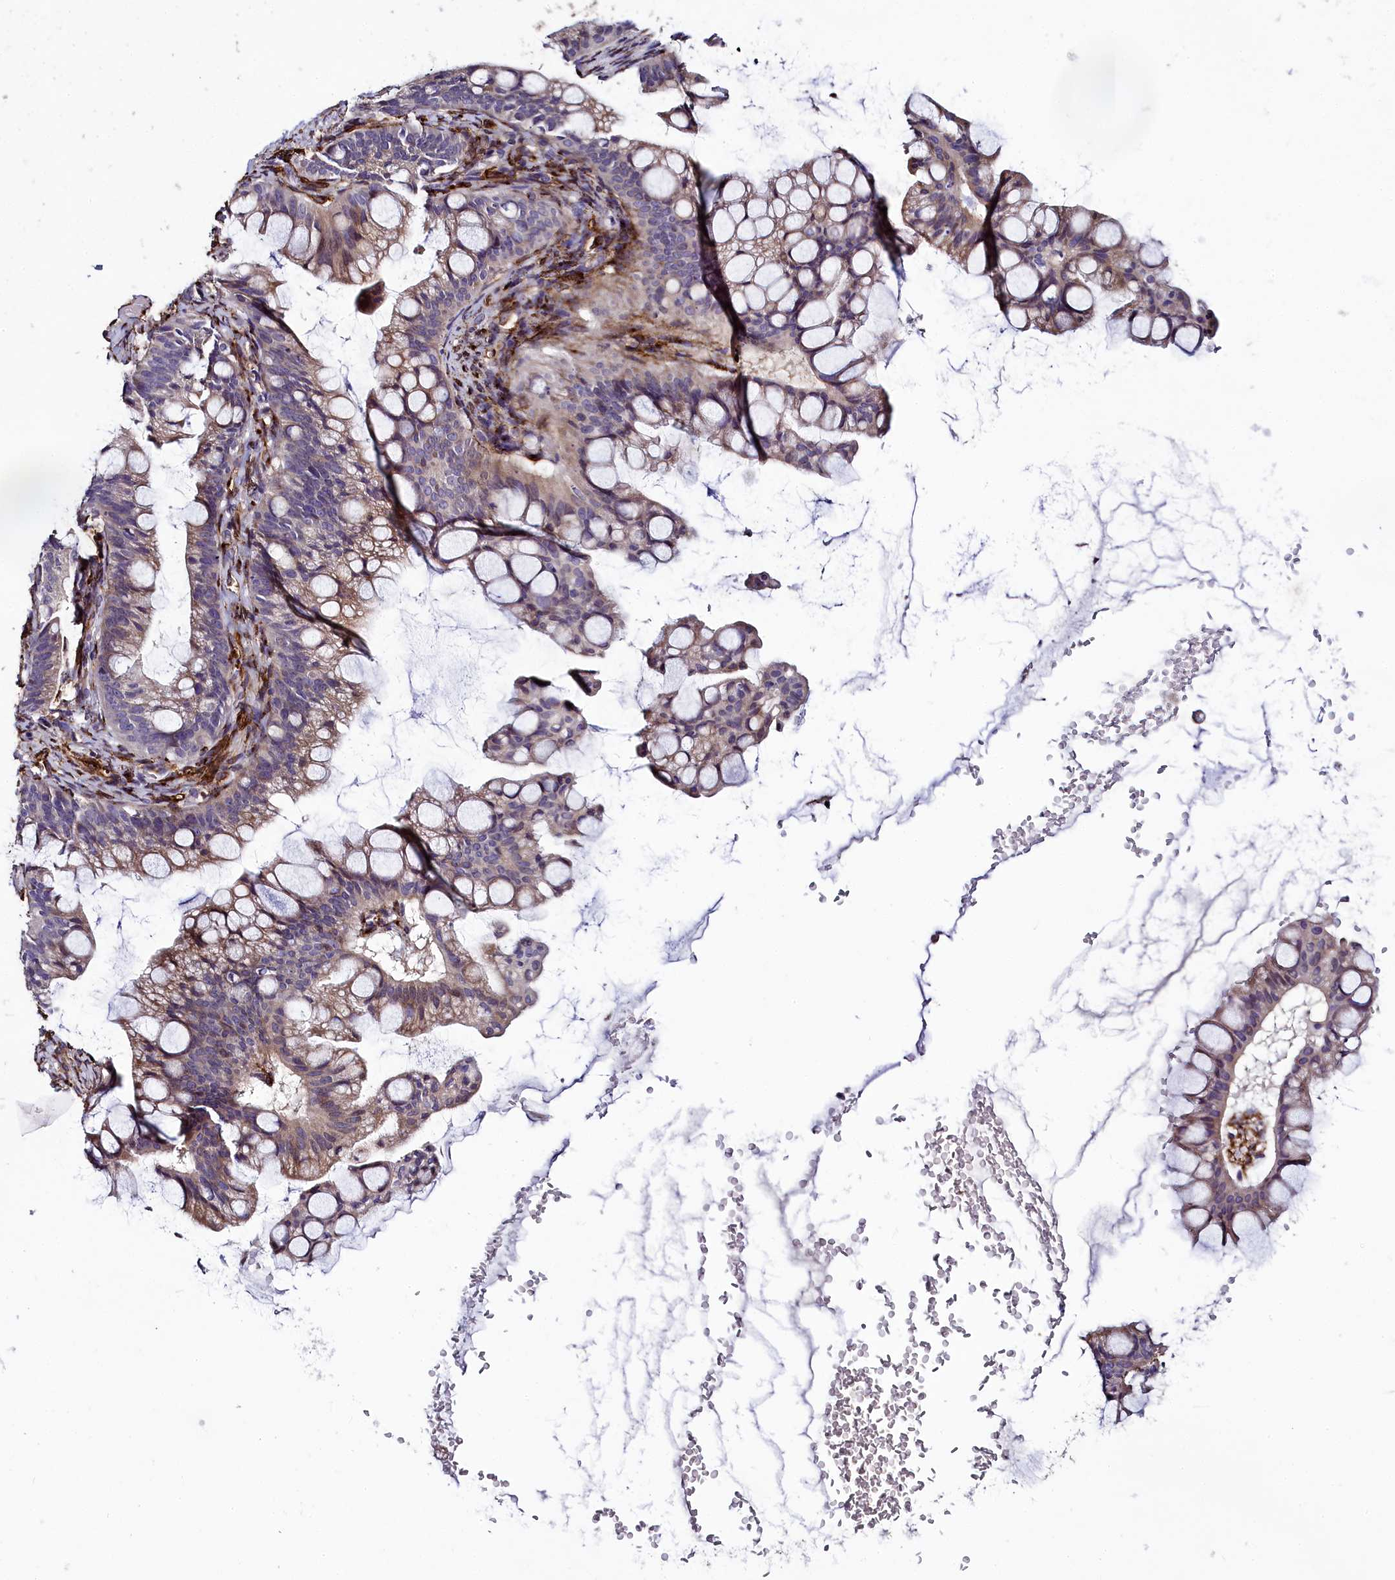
{"staining": {"intensity": "weak", "quantity": "25%-75%", "location": "cytoplasmic/membranous"}, "tissue": "ovarian cancer", "cell_type": "Tumor cells", "image_type": "cancer", "snomed": [{"axis": "morphology", "description": "Cystadenocarcinoma, mucinous, NOS"}, {"axis": "topography", "description": "Ovary"}], "caption": "Immunohistochemistry (DAB) staining of ovarian cancer (mucinous cystadenocarcinoma) exhibits weak cytoplasmic/membranous protein staining in about 25%-75% of tumor cells.", "gene": "MRC2", "patient": {"sex": "female", "age": 73}}